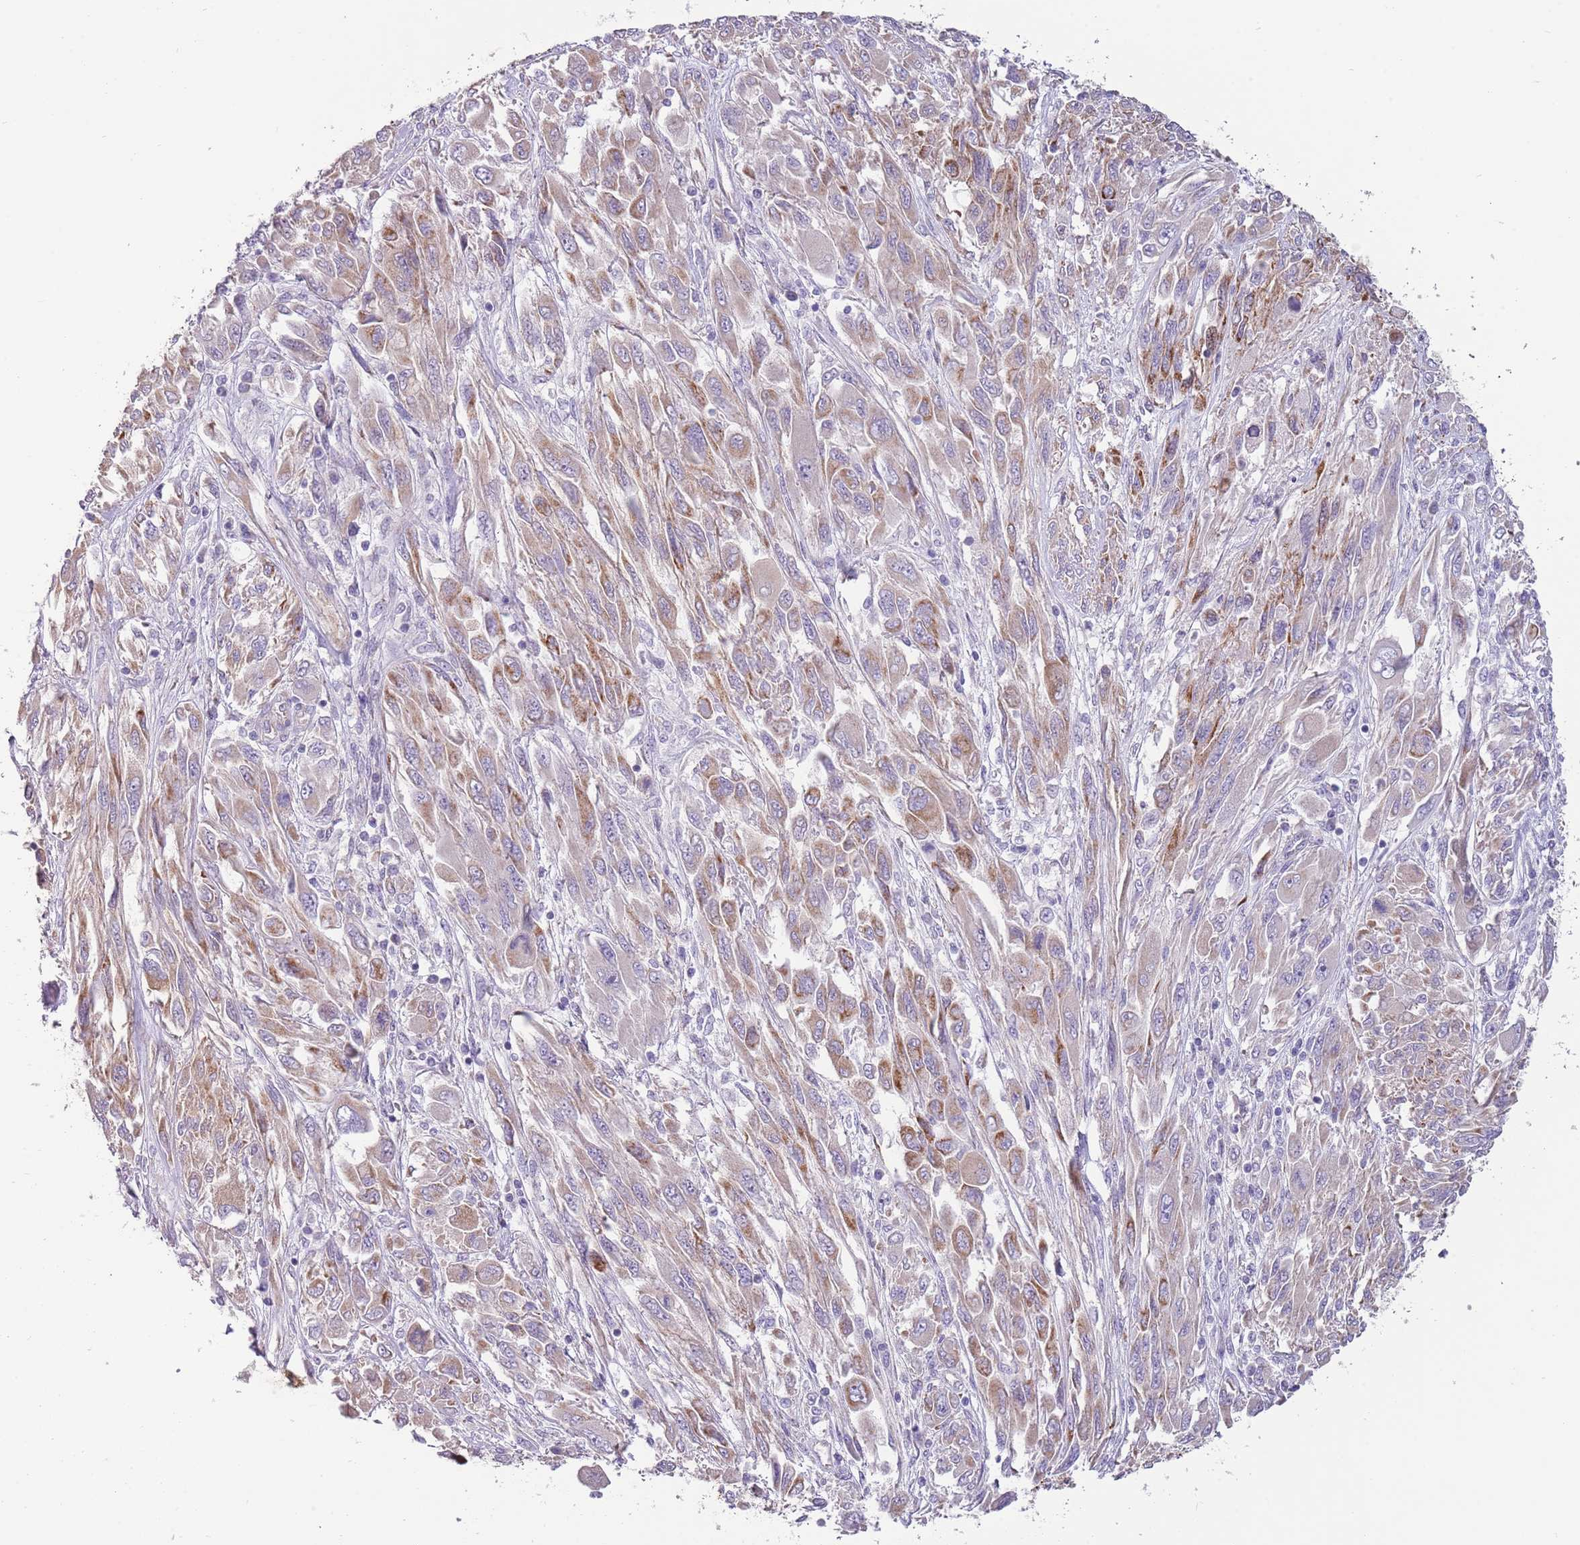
{"staining": {"intensity": "moderate", "quantity": "25%-75%", "location": "cytoplasmic/membranous"}, "tissue": "melanoma", "cell_type": "Tumor cells", "image_type": "cancer", "snomed": [{"axis": "morphology", "description": "Malignant melanoma, NOS"}, {"axis": "topography", "description": "Skin"}], "caption": "The histopathology image displays immunohistochemical staining of malignant melanoma. There is moderate cytoplasmic/membranous expression is present in approximately 25%-75% of tumor cells. (DAB (3,3'-diaminobenzidine) = brown stain, brightfield microscopy at high magnification).", "gene": "RNF222", "patient": {"sex": "female", "age": 91}}